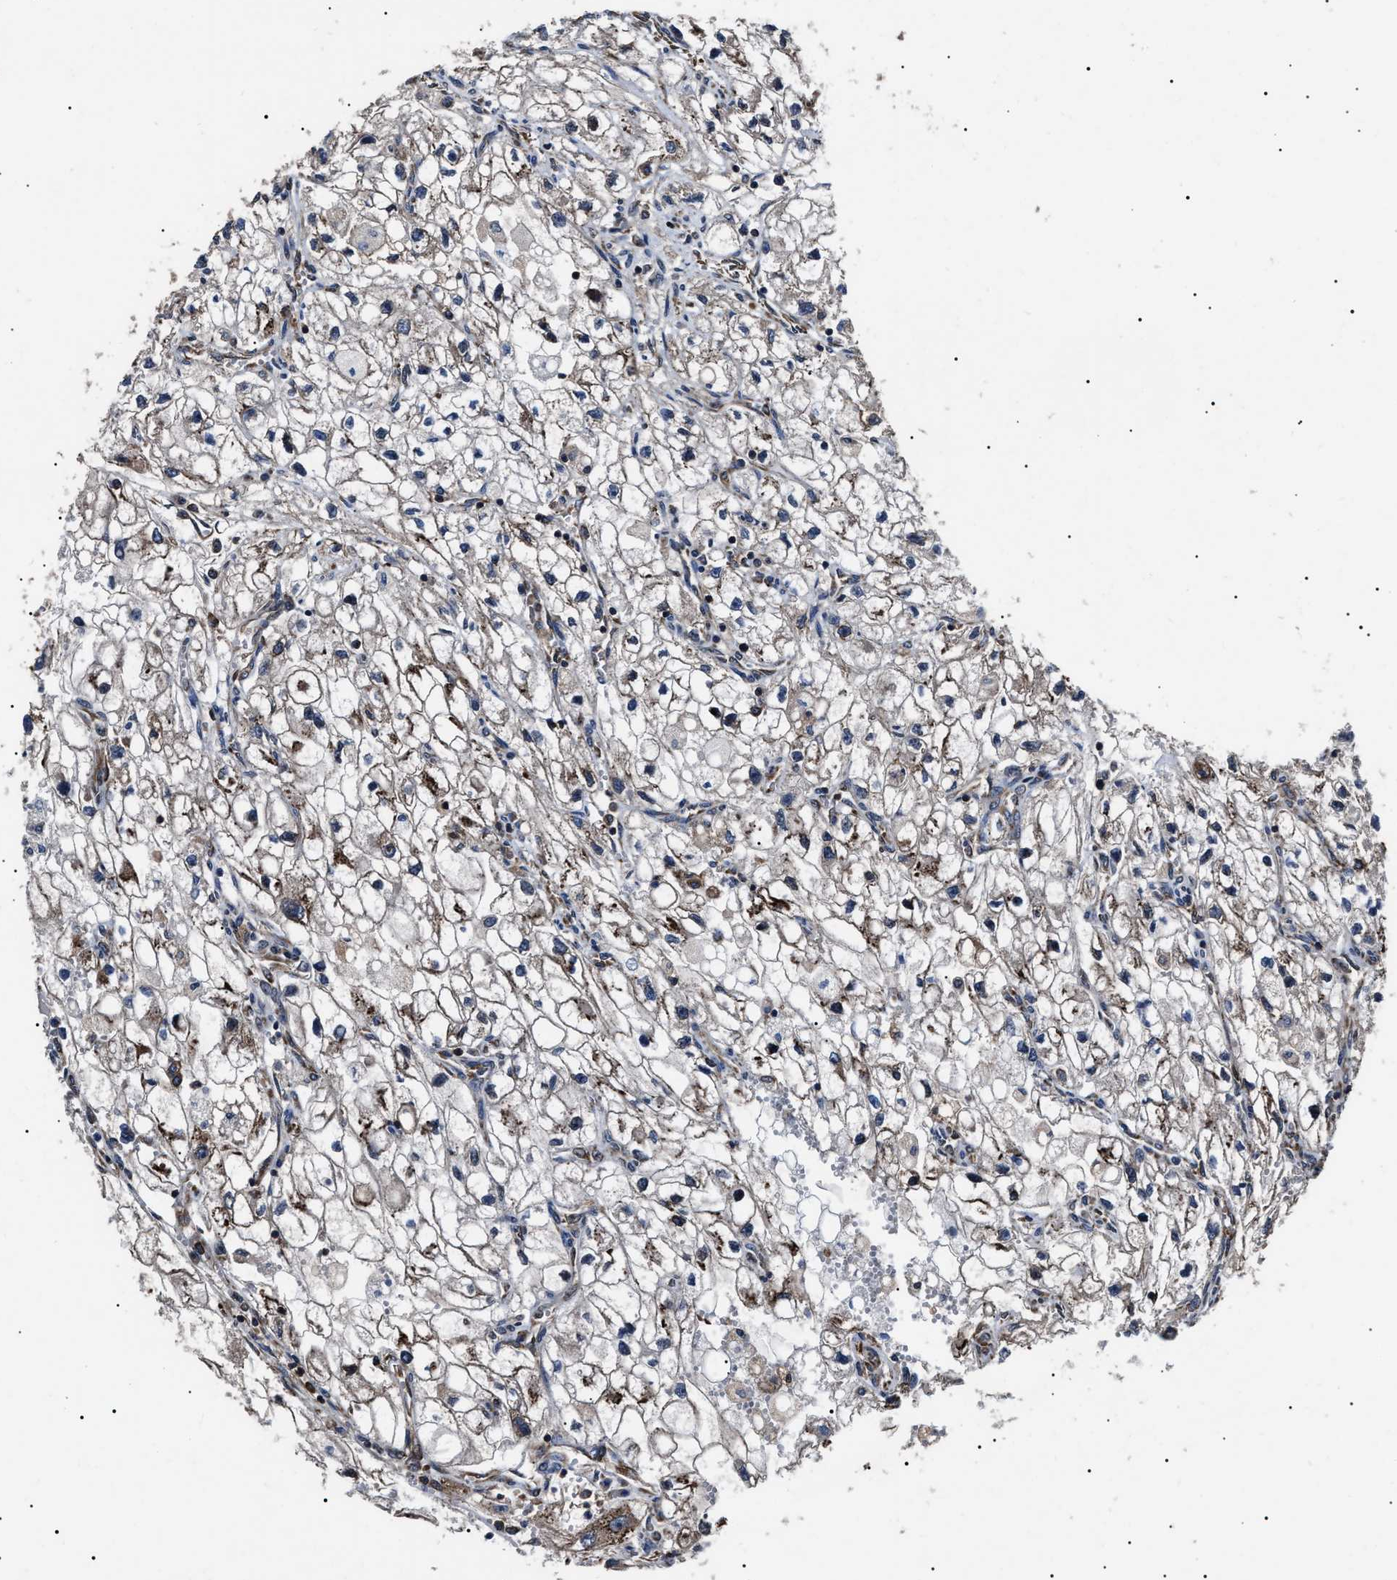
{"staining": {"intensity": "moderate", "quantity": "<25%", "location": "cytoplasmic/membranous"}, "tissue": "renal cancer", "cell_type": "Tumor cells", "image_type": "cancer", "snomed": [{"axis": "morphology", "description": "Adenocarcinoma, NOS"}, {"axis": "topography", "description": "Kidney"}], "caption": "This is a micrograph of IHC staining of renal cancer (adenocarcinoma), which shows moderate staining in the cytoplasmic/membranous of tumor cells.", "gene": "CCT8", "patient": {"sex": "female", "age": 70}}